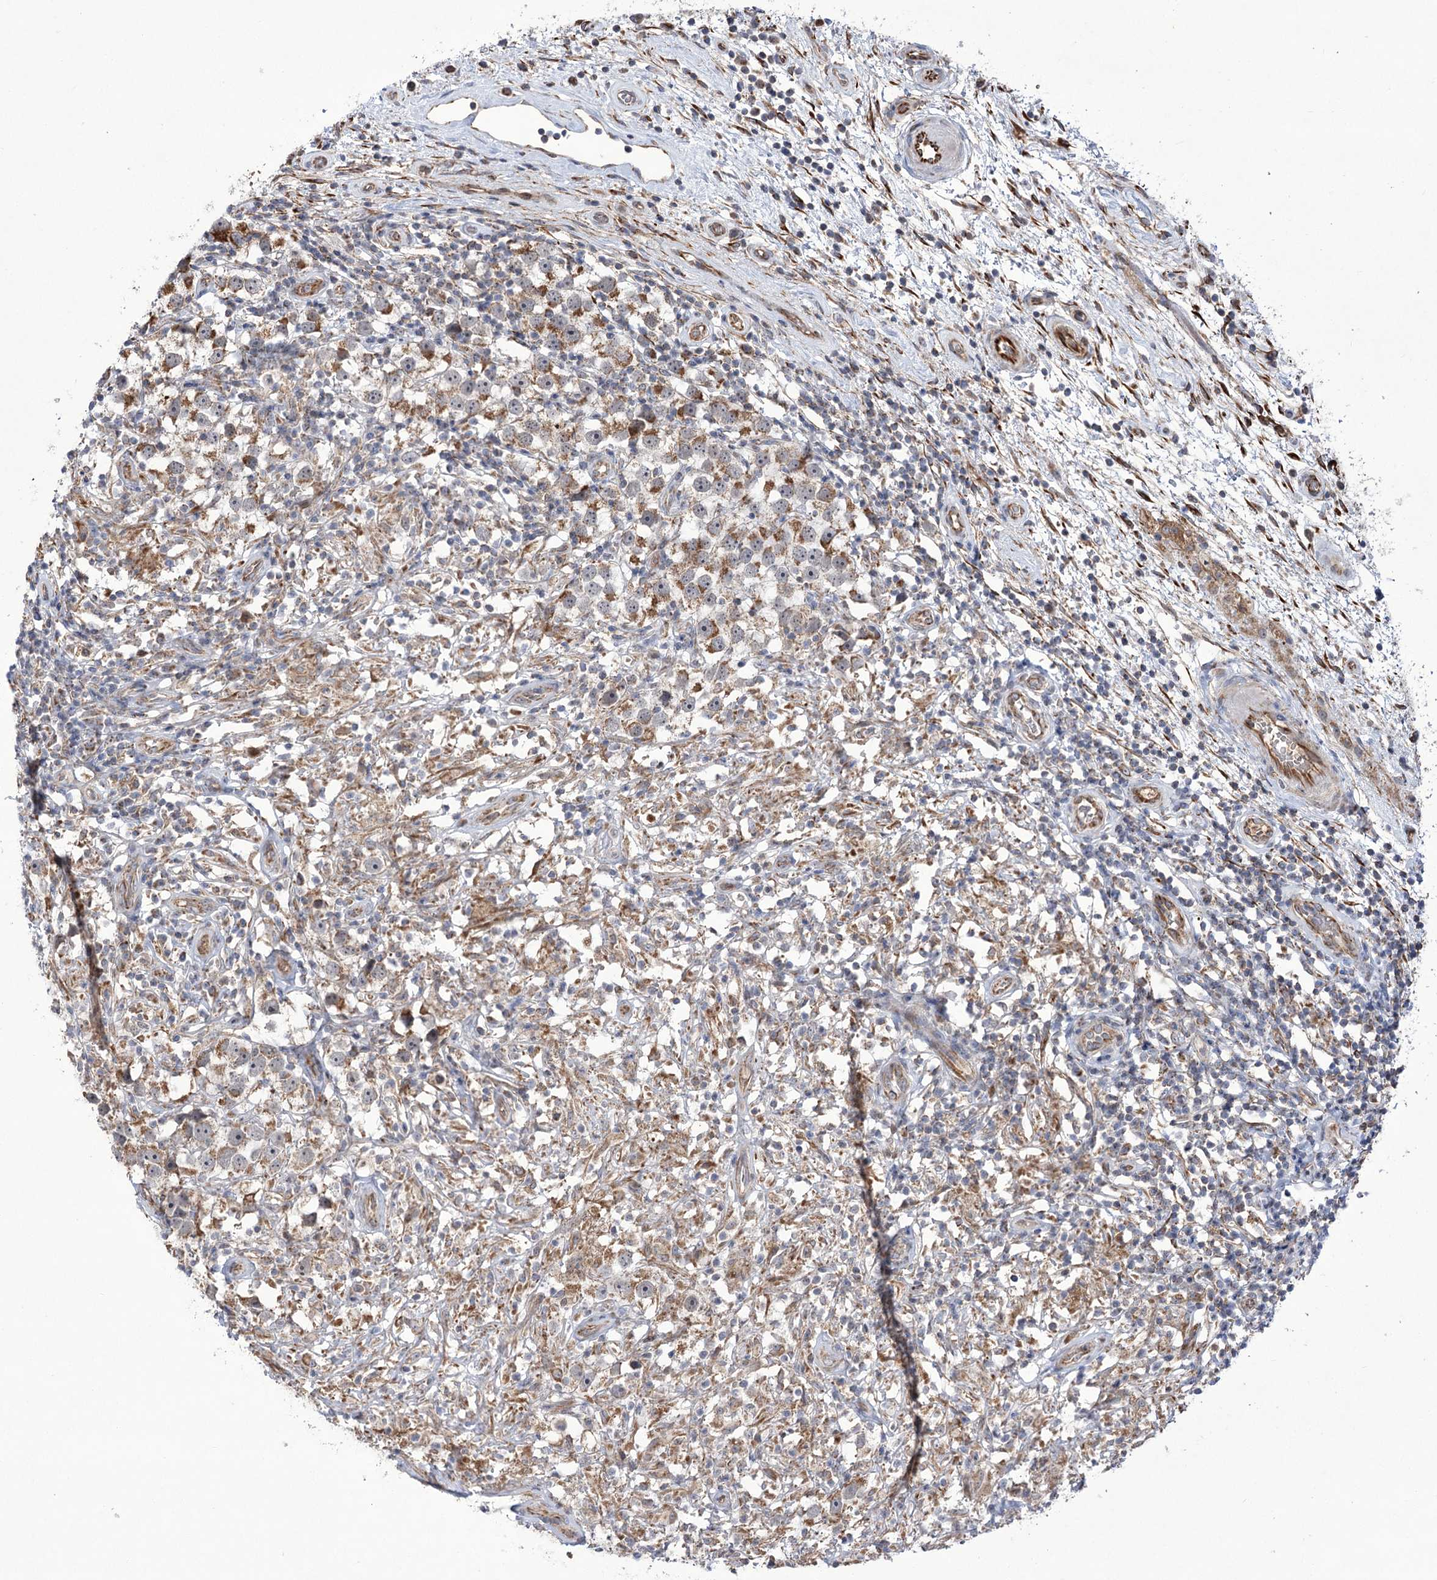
{"staining": {"intensity": "moderate", "quantity": ">75%", "location": "cytoplasmic/membranous"}, "tissue": "testis cancer", "cell_type": "Tumor cells", "image_type": "cancer", "snomed": [{"axis": "morphology", "description": "Seminoma, NOS"}, {"axis": "topography", "description": "Testis"}], "caption": "Protein expression analysis of seminoma (testis) reveals moderate cytoplasmic/membranous staining in approximately >75% of tumor cells. (Stains: DAB (3,3'-diaminobenzidine) in brown, nuclei in blue, Microscopy: brightfield microscopy at high magnification).", "gene": "ECHDC3", "patient": {"sex": "male", "age": 49}}